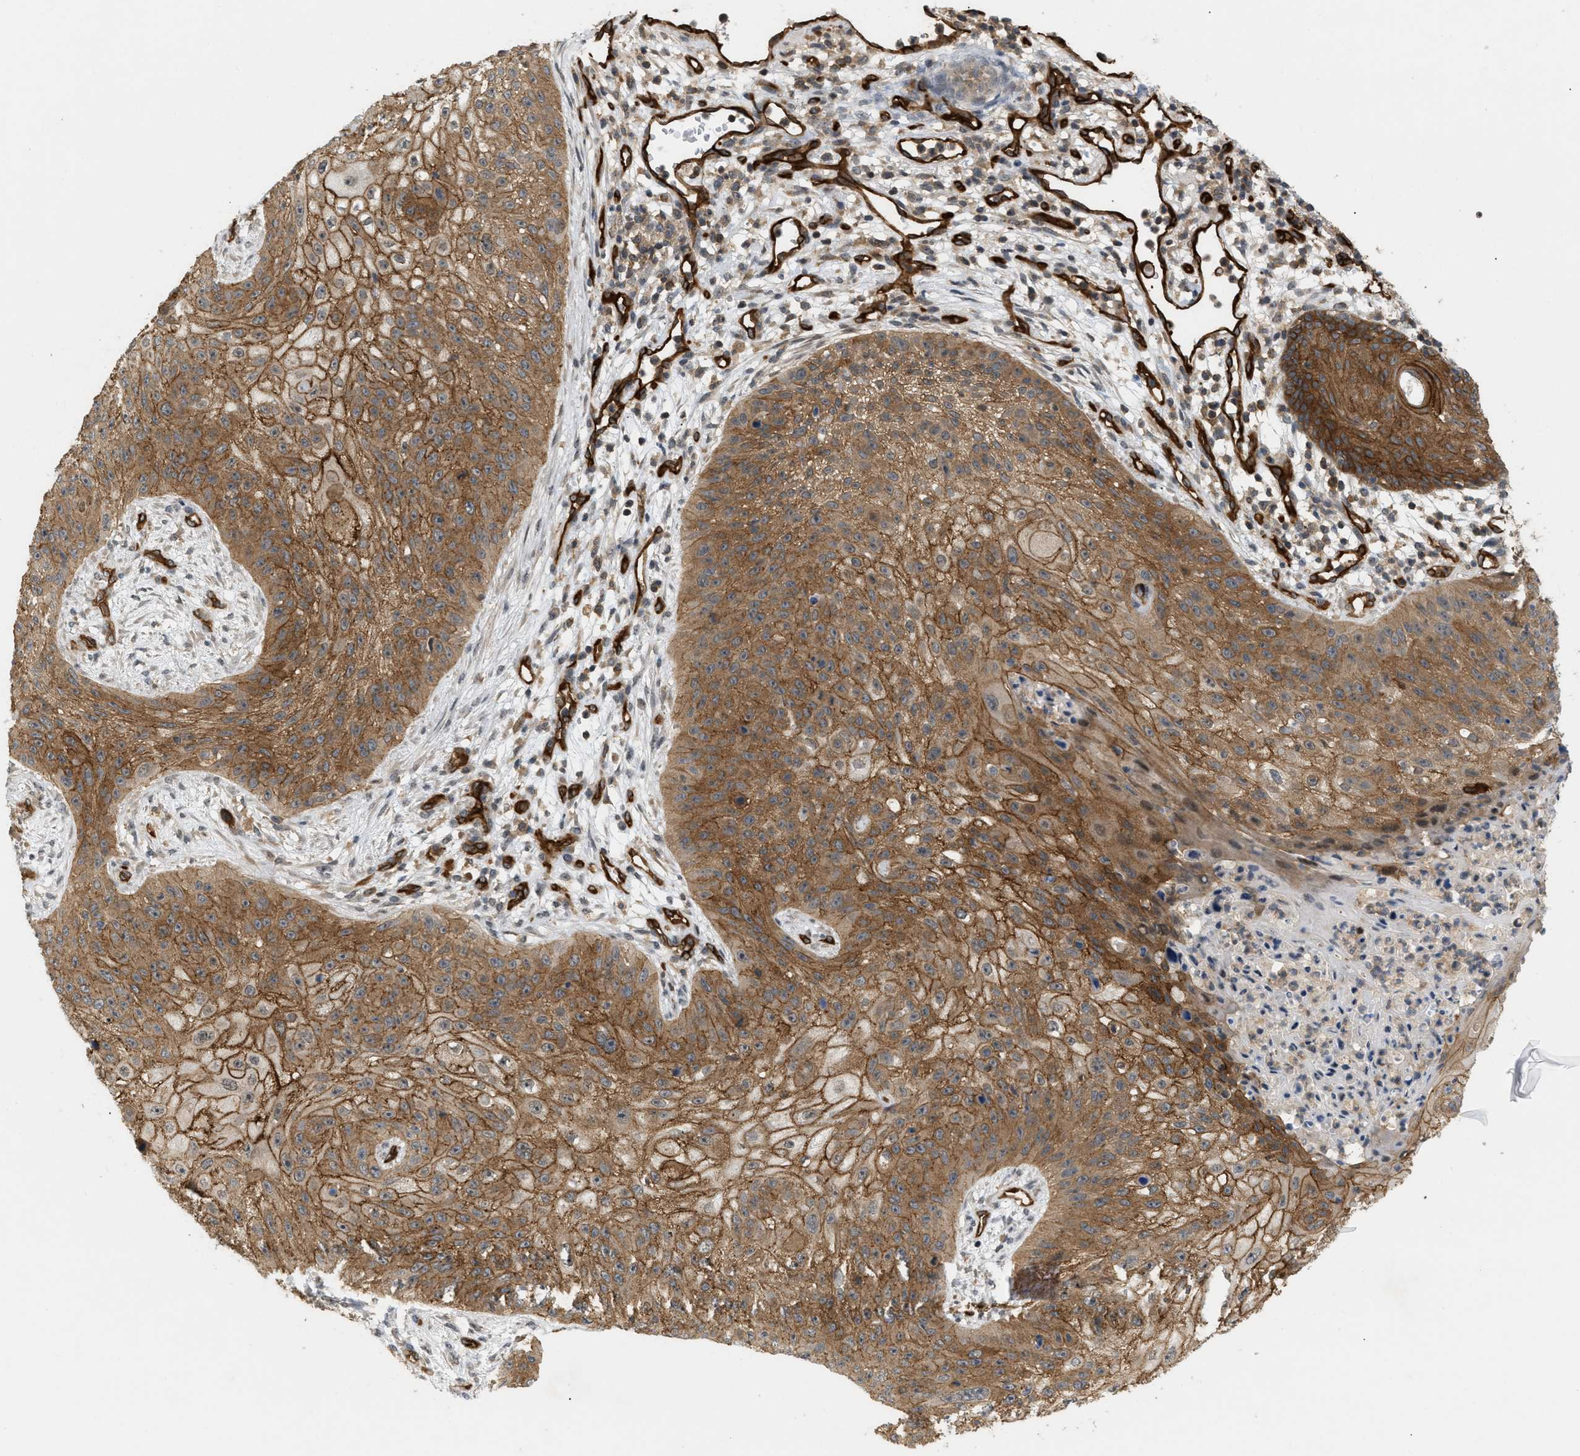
{"staining": {"intensity": "moderate", "quantity": ">75%", "location": "cytoplasmic/membranous"}, "tissue": "skin cancer", "cell_type": "Tumor cells", "image_type": "cancer", "snomed": [{"axis": "morphology", "description": "Squamous cell carcinoma, NOS"}, {"axis": "topography", "description": "Skin"}], "caption": "Tumor cells show medium levels of moderate cytoplasmic/membranous expression in about >75% of cells in human skin squamous cell carcinoma. (IHC, brightfield microscopy, high magnification).", "gene": "PALMD", "patient": {"sex": "female", "age": 80}}